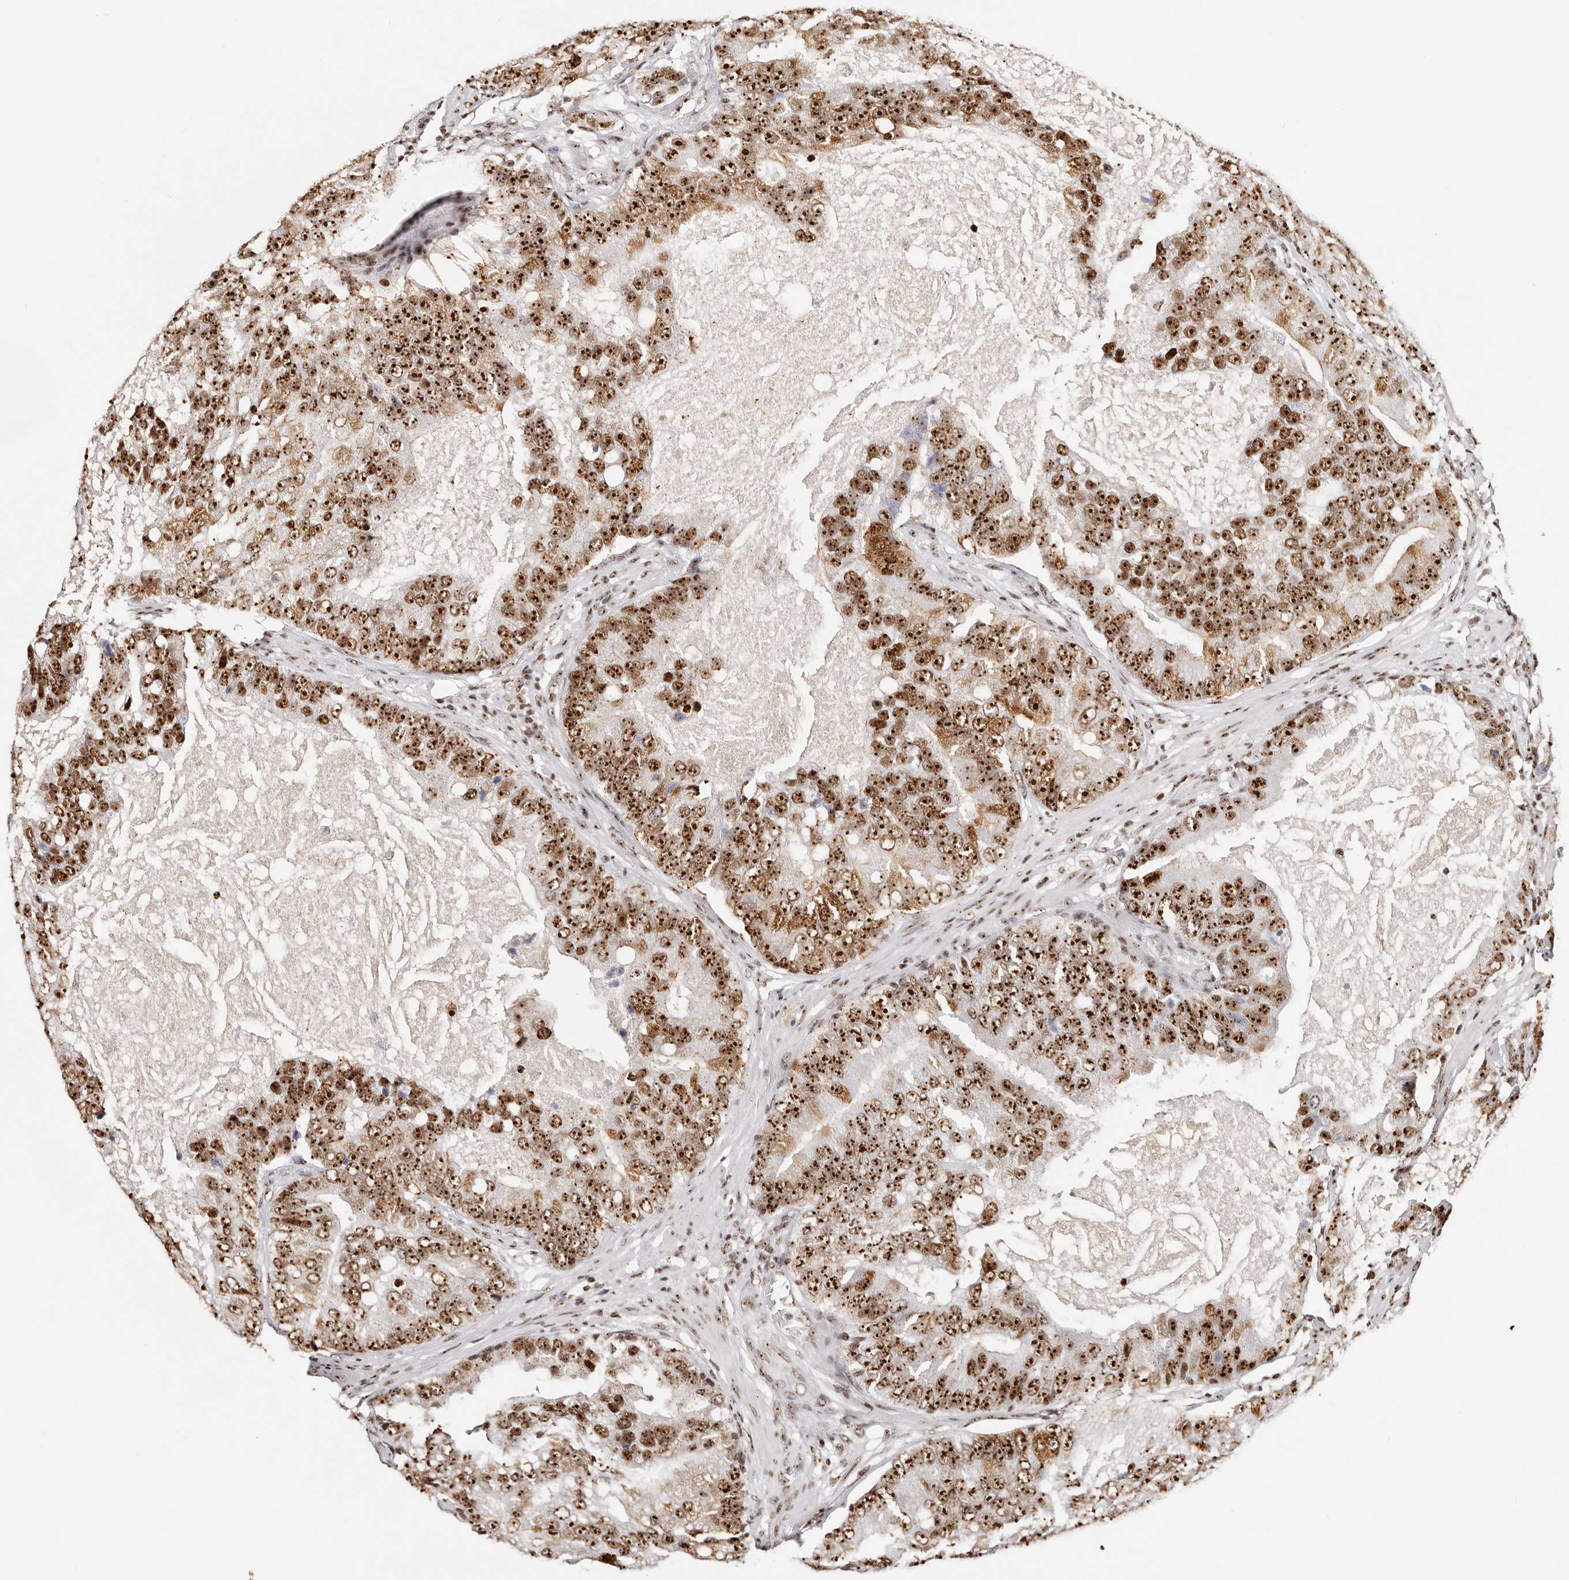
{"staining": {"intensity": "strong", "quantity": ">75%", "location": "nuclear"}, "tissue": "prostate cancer", "cell_type": "Tumor cells", "image_type": "cancer", "snomed": [{"axis": "morphology", "description": "Adenocarcinoma, High grade"}, {"axis": "topography", "description": "Prostate"}], "caption": "This image displays high-grade adenocarcinoma (prostate) stained with immunohistochemistry to label a protein in brown. The nuclear of tumor cells show strong positivity for the protein. Nuclei are counter-stained blue.", "gene": "IQGAP3", "patient": {"sex": "male", "age": 70}}